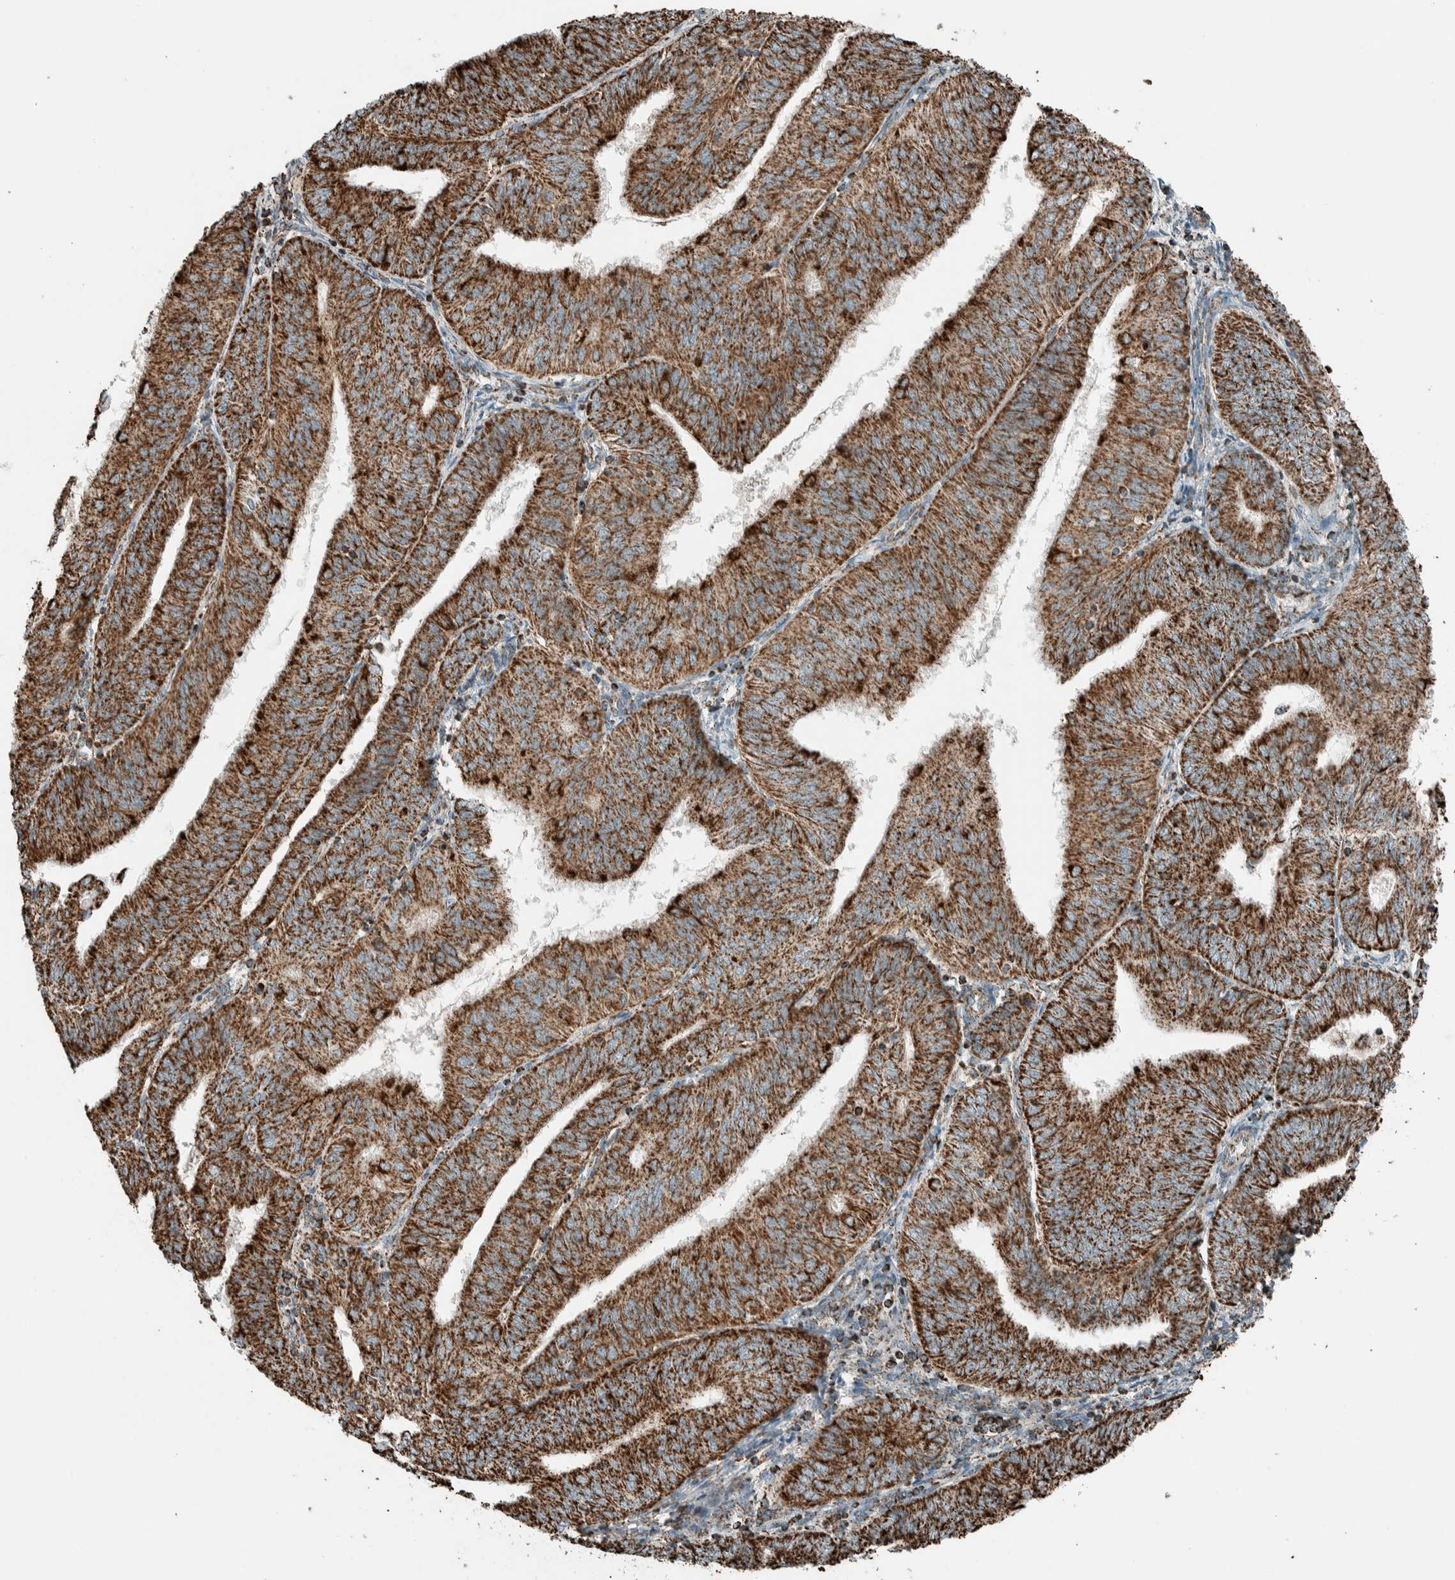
{"staining": {"intensity": "strong", "quantity": ">75%", "location": "cytoplasmic/membranous"}, "tissue": "endometrial cancer", "cell_type": "Tumor cells", "image_type": "cancer", "snomed": [{"axis": "morphology", "description": "Adenocarcinoma, NOS"}, {"axis": "topography", "description": "Endometrium"}], "caption": "Immunohistochemical staining of adenocarcinoma (endometrial) shows high levels of strong cytoplasmic/membranous protein positivity in about >75% of tumor cells.", "gene": "ZNF454", "patient": {"sex": "female", "age": 58}}